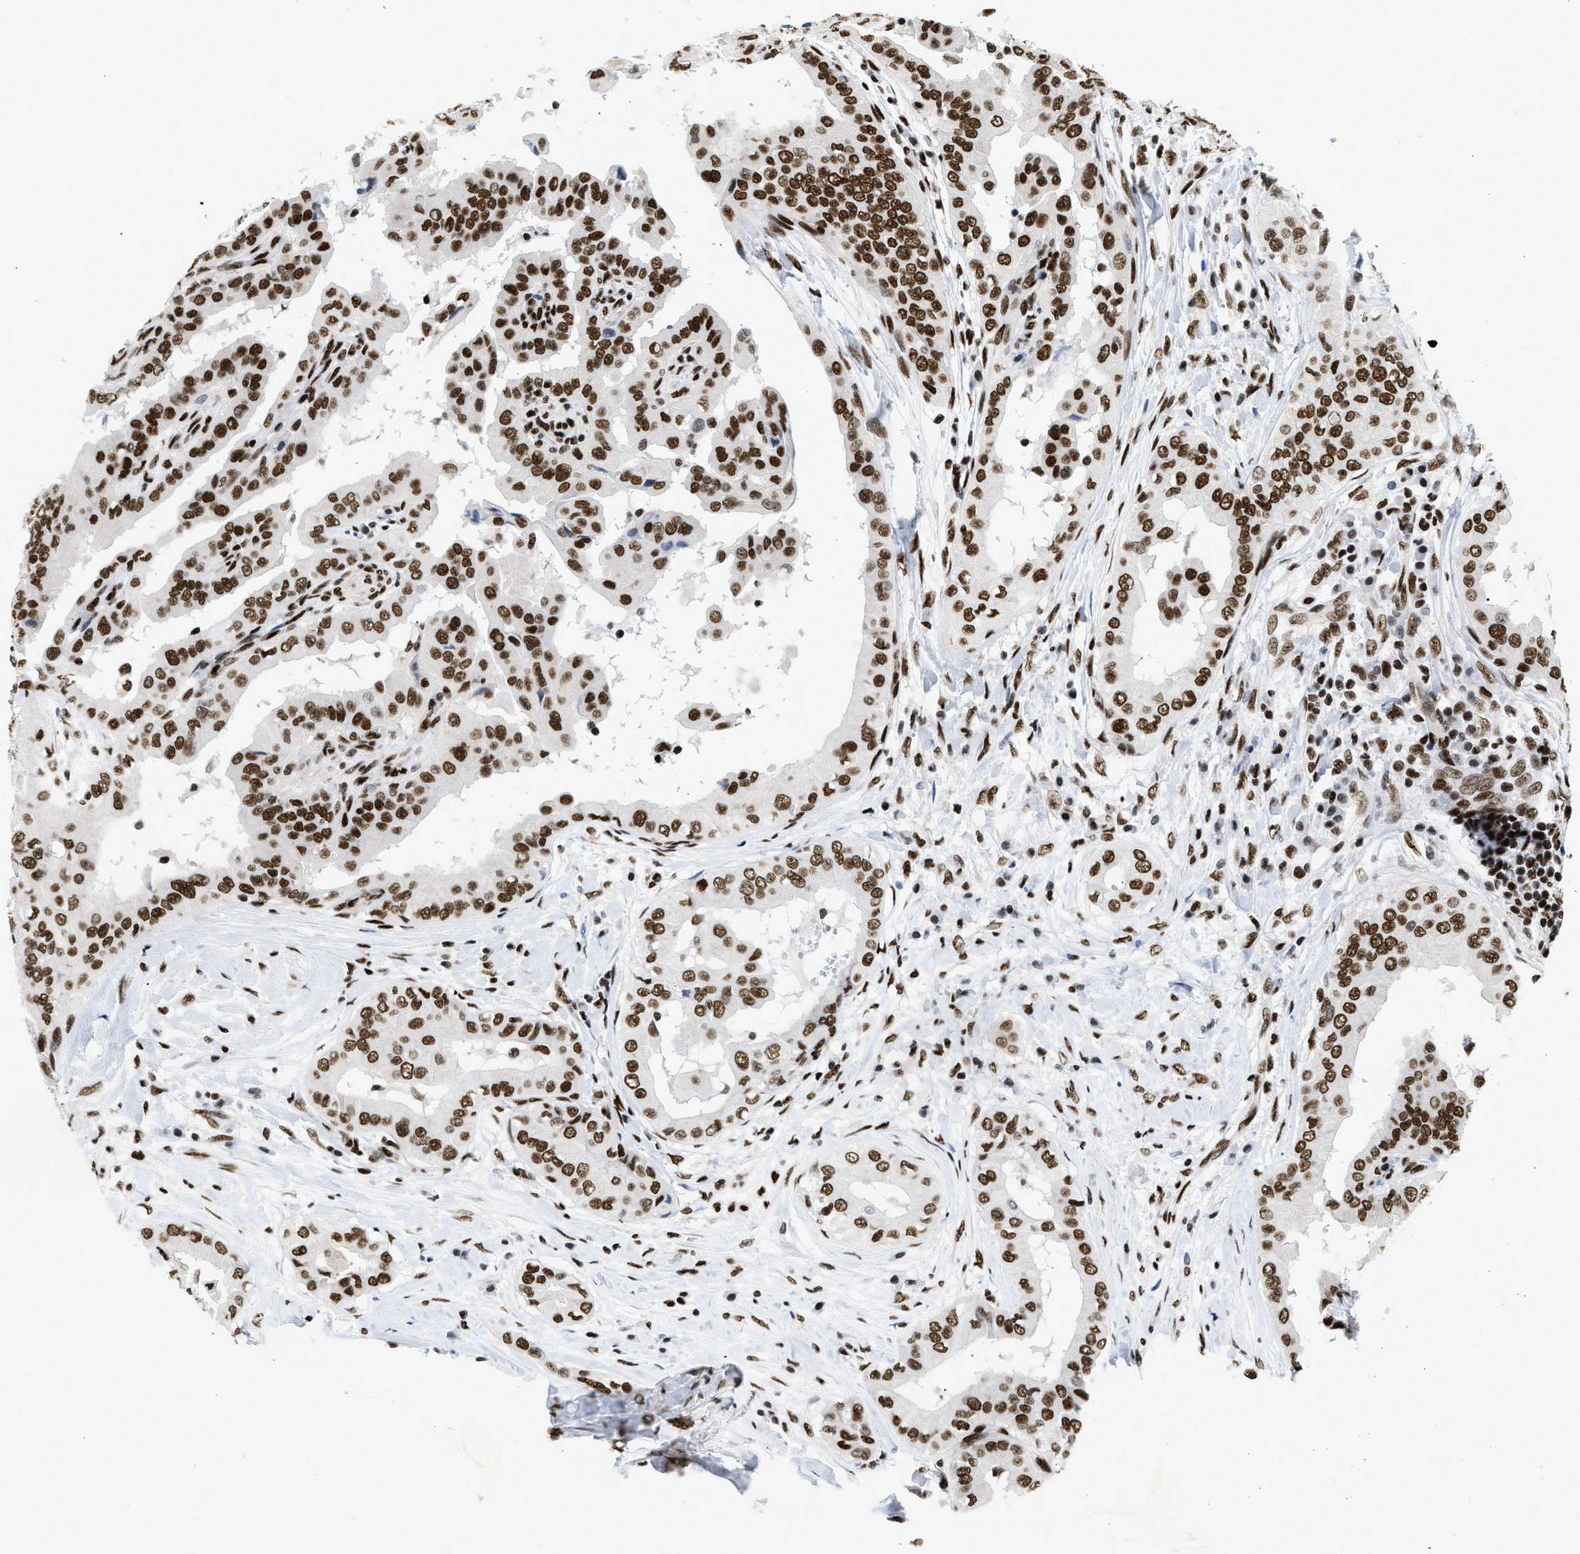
{"staining": {"intensity": "strong", "quantity": ">75%", "location": "nuclear"}, "tissue": "thyroid cancer", "cell_type": "Tumor cells", "image_type": "cancer", "snomed": [{"axis": "morphology", "description": "Papillary adenocarcinoma, NOS"}, {"axis": "topography", "description": "Thyroid gland"}], "caption": "Immunohistochemical staining of papillary adenocarcinoma (thyroid) shows strong nuclear protein staining in approximately >75% of tumor cells.", "gene": "CREB1", "patient": {"sex": "male", "age": 33}}